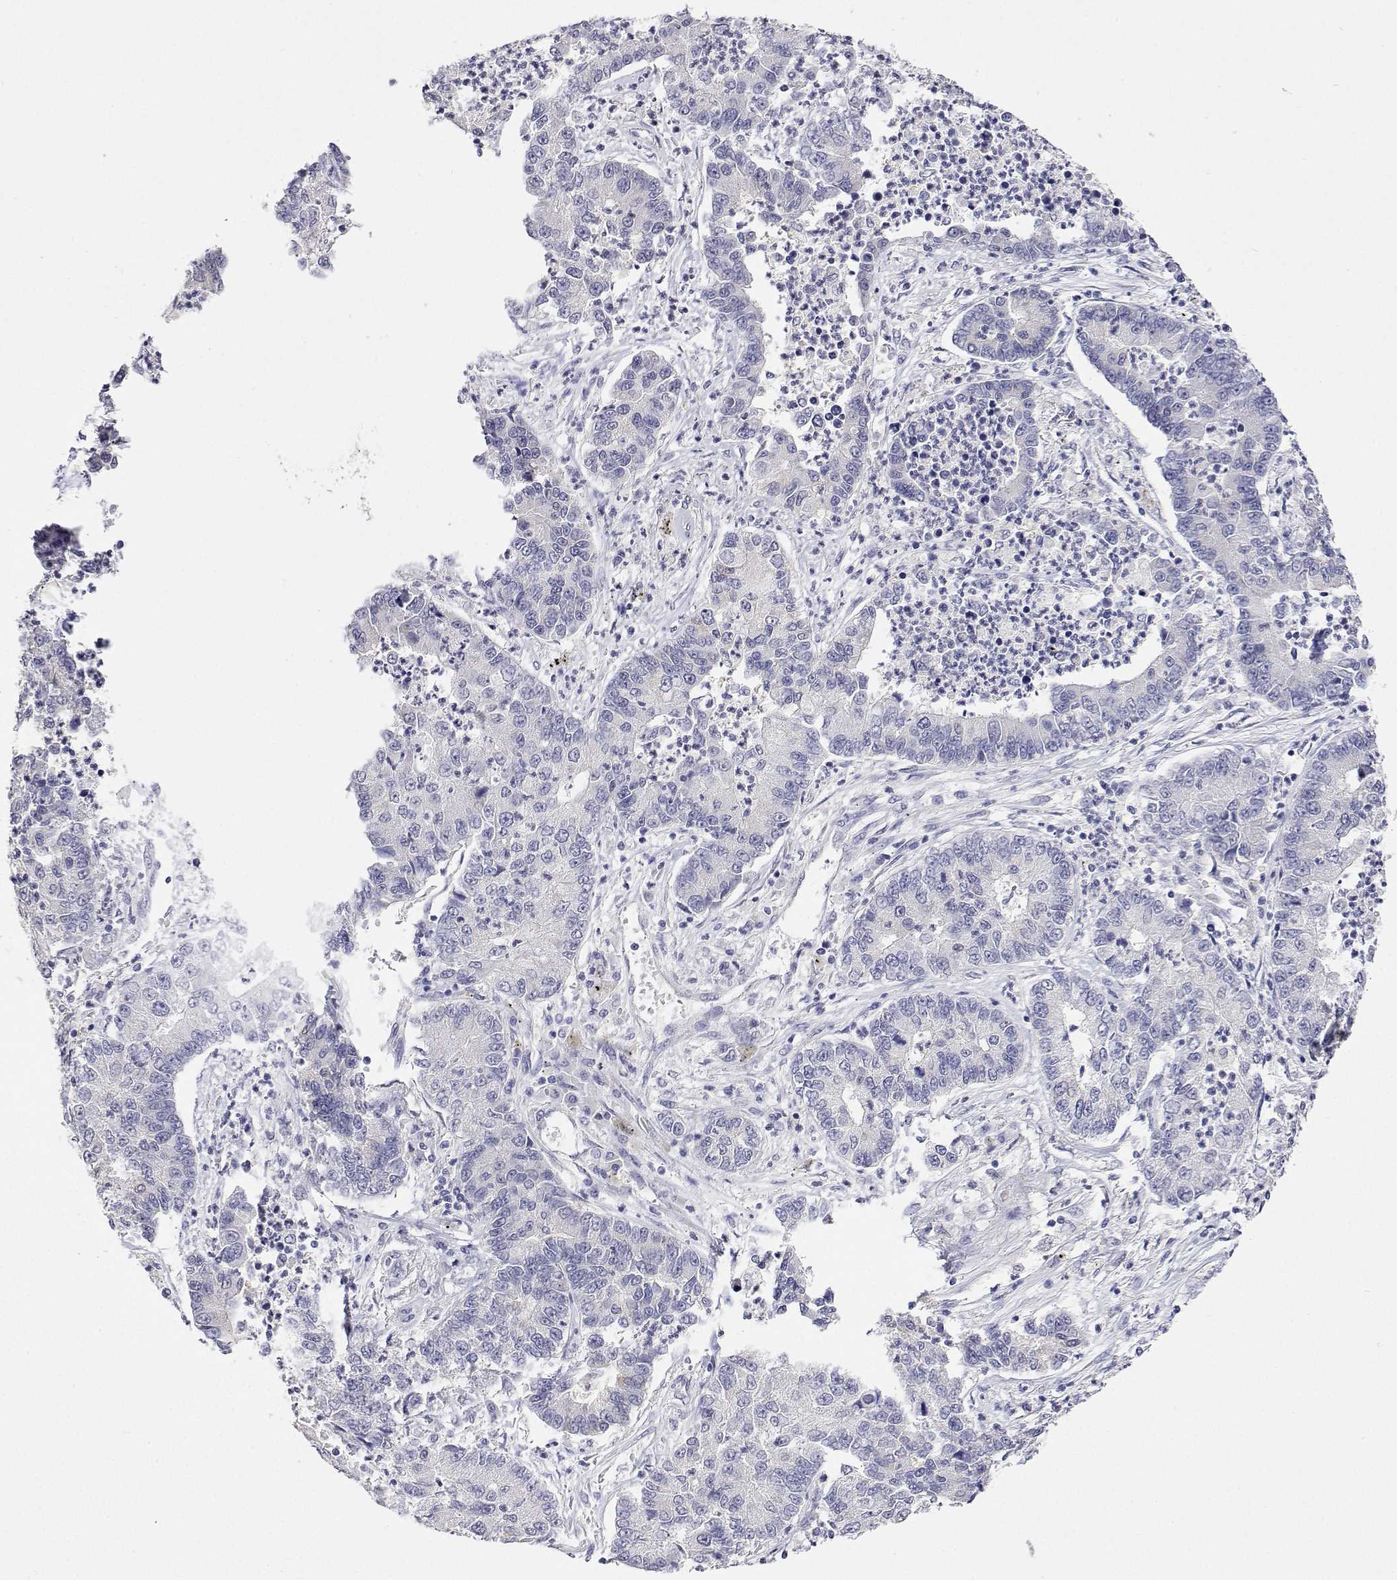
{"staining": {"intensity": "negative", "quantity": "none", "location": "none"}, "tissue": "lung cancer", "cell_type": "Tumor cells", "image_type": "cancer", "snomed": [{"axis": "morphology", "description": "Adenocarcinoma, NOS"}, {"axis": "topography", "description": "Lung"}], "caption": "Protein analysis of lung cancer displays no significant positivity in tumor cells.", "gene": "PLCB1", "patient": {"sex": "female", "age": 57}}